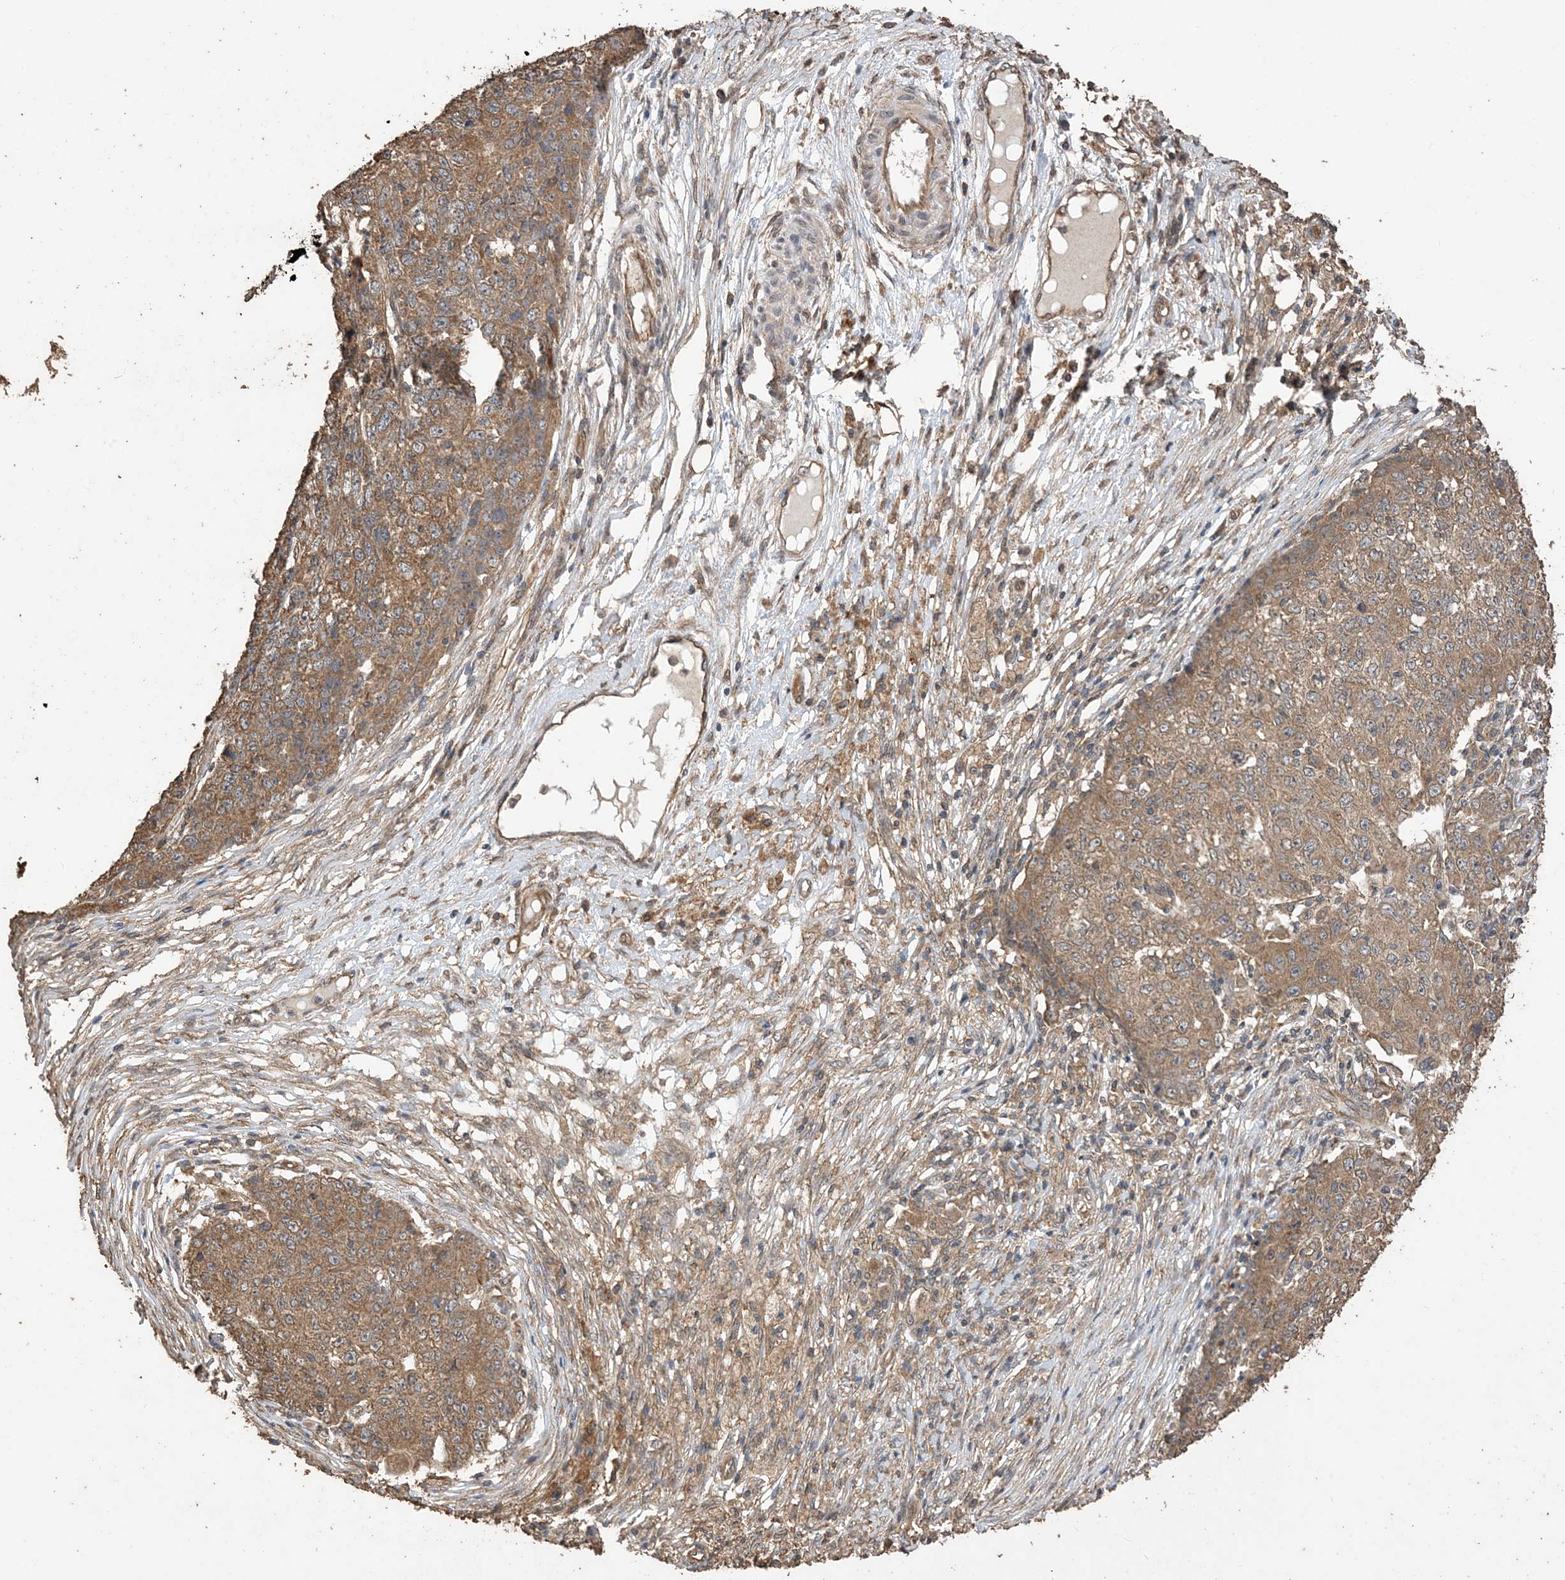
{"staining": {"intensity": "moderate", "quantity": ">75%", "location": "cytoplasmic/membranous"}, "tissue": "ovarian cancer", "cell_type": "Tumor cells", "image_type": "cancer", "snomed": [{"axis": "morphology", "description": "Carcinoma, endometroid"}, {"axis": "topography", "description": "Ovary"}], "caption": "Brown immunohistochemical staining in human ovarian cancer (endometroid carcinoma) demonstrates moderate cytoplasmic/membranous expression in about >75% of tumor cells.", "gene": "ZKSCAN5", "patient": {"sex": "female", "age": 42}}